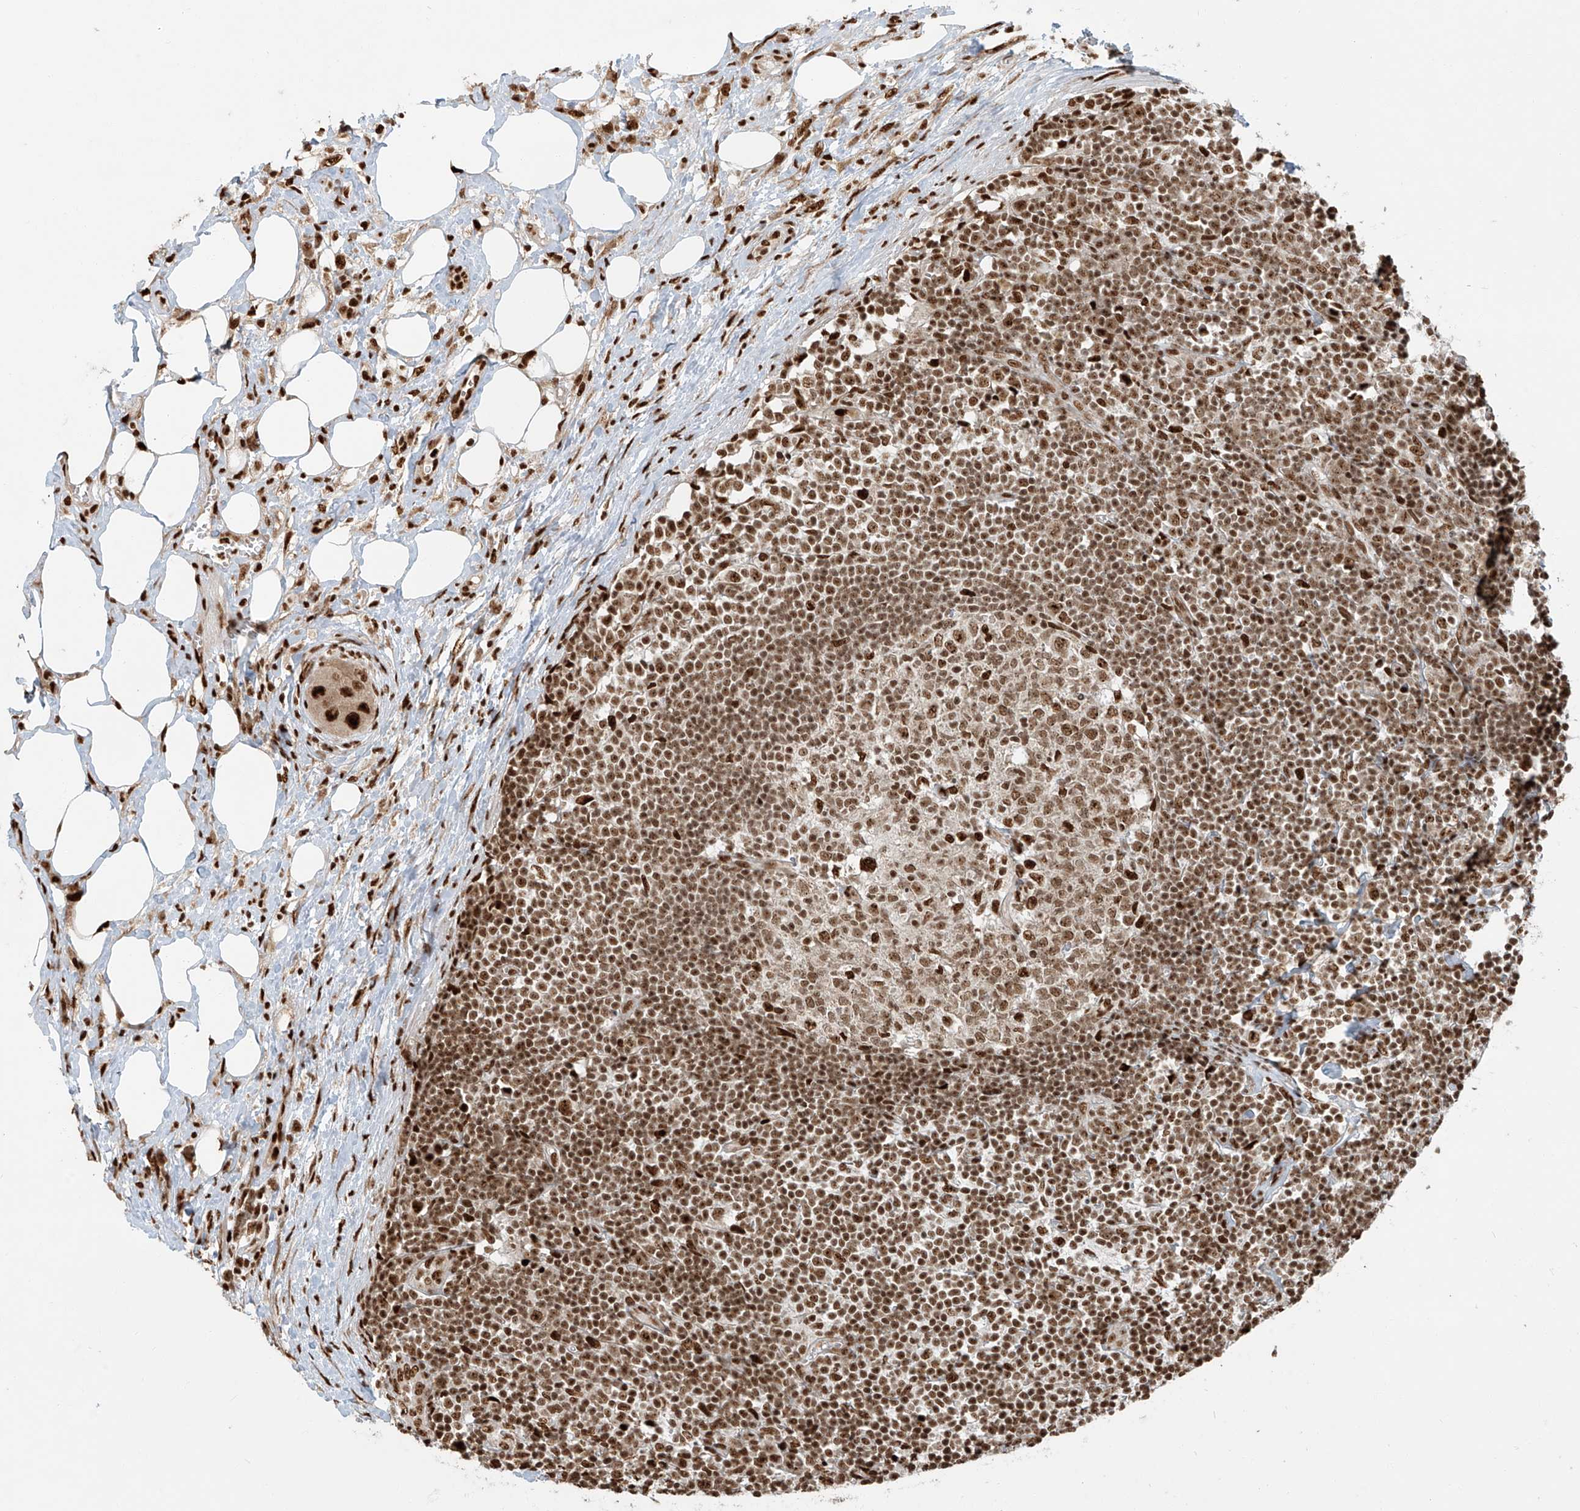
{"staining": {"intensity": "moderate", "quantity": ">75%", "location": "nuclear"}, "tissue": "lymph node", "cell_type": "Germinal center cells", "image_type": "normal", "snomed": [{"axis": "morphology", "description": "Normal tissue, NOS"}, {"axis": "morphology", "description": "Squamous cell carcinoma, metastatic, NOS"}, {"axis": "topography", "description": "Lymph node"}], "caption": "Immunohistochemistry of normal lymph node exhibits medium levels of moderate nuclear positivity in about >75% of germinal center cells. (Stains: DAB in brown, nuclei in blue, Microscopy: brightfield microscopy at high magnification).", "gene": "FAM193B", "patient": {"sex": "male", "age": 73}}